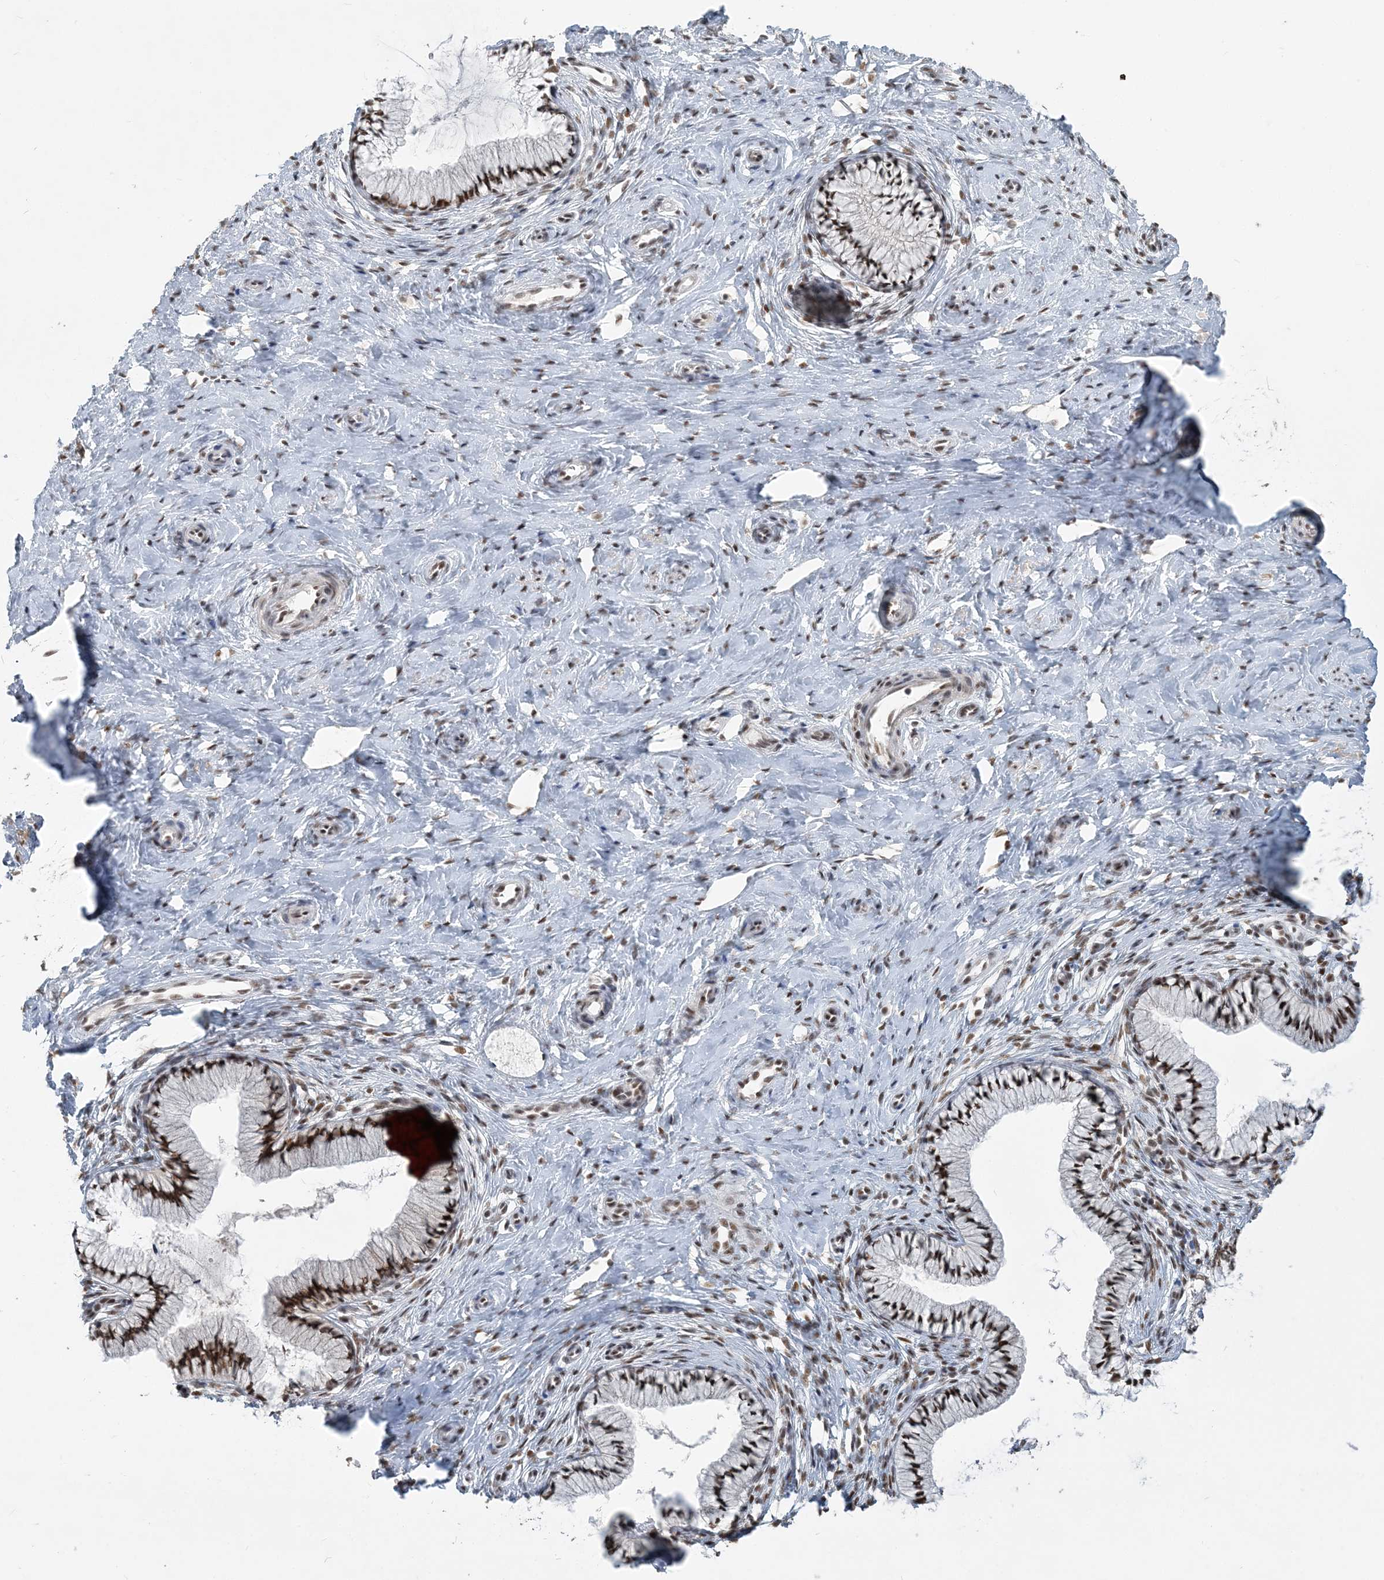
{"staining": {"intensity": "strong", "quantity": ">75%", "location": "nuclear"}, "tissue": "cervix", "cell_type": "Glandular cells", "image_type": "normal", "snomed": [{"axis": "morphology", "description": "Normal tissue, NOS"}, {"axis": "topography", "description": "Cervix"}], "caption": "Protein staining of unremarkable cervix reveals strong nuclear expression in approximately >75% of glandular cells.", "gene": "PLRG1", "patient": {"sex": "female", "age": 36}}